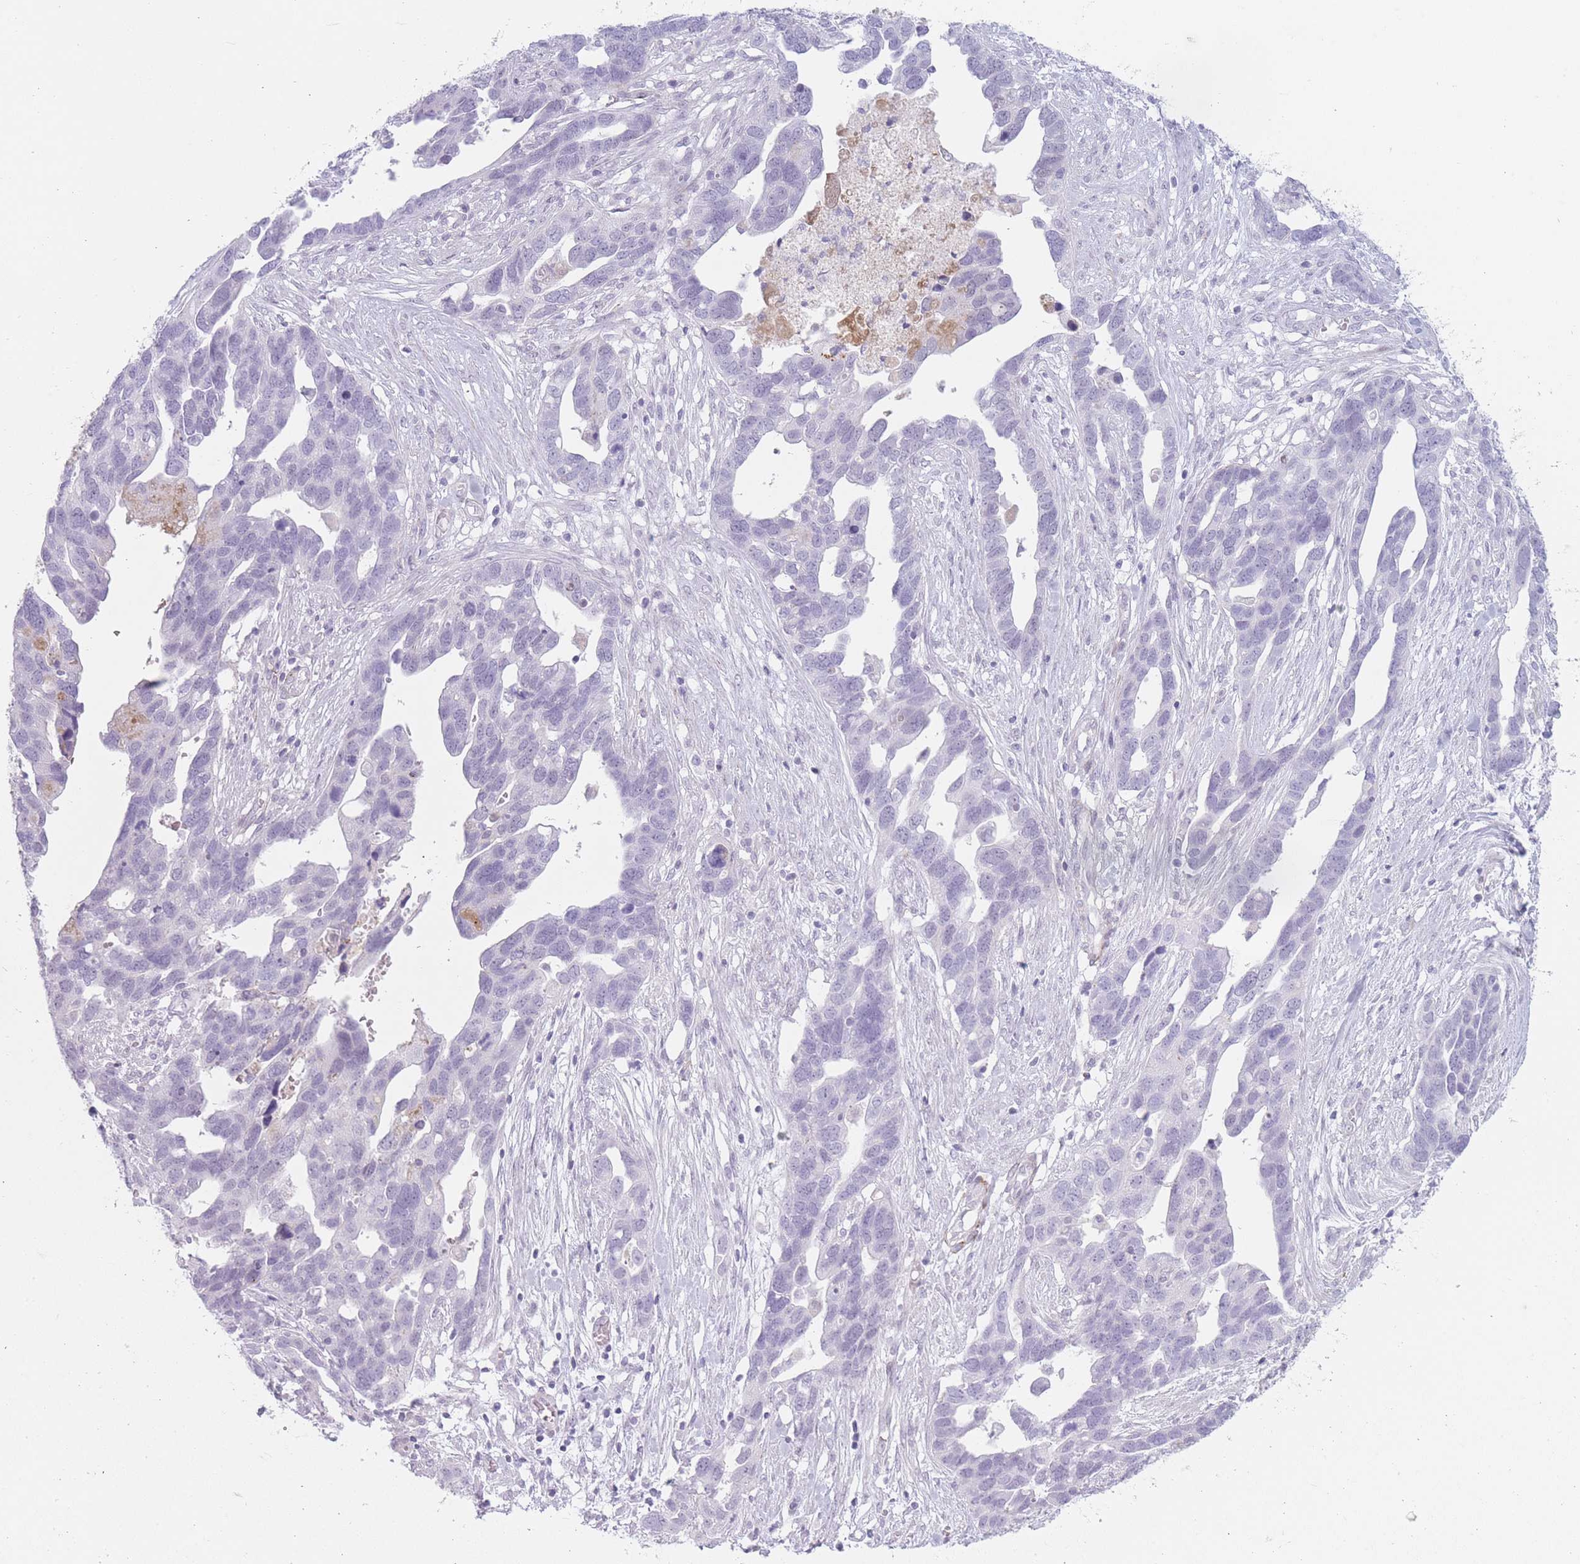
{"staining": {"intensity": "negative", "quantity": "none", "location": "none"}, "tissue": "ovarian cancer", "cell_type": "Tumor cells", "image_type": "cancer", "snomed": [{"axis": "morphology", "description": "Cystadenocarcinoma, serous, NOS"}, {"axis": "topography", "description": "Ovary"}], "caption": "IHC of ovarian cancer demonstrates no staining in tumor cells.", "gene": "IFNA6", "patient": {"sex": "female", "age": 54}}